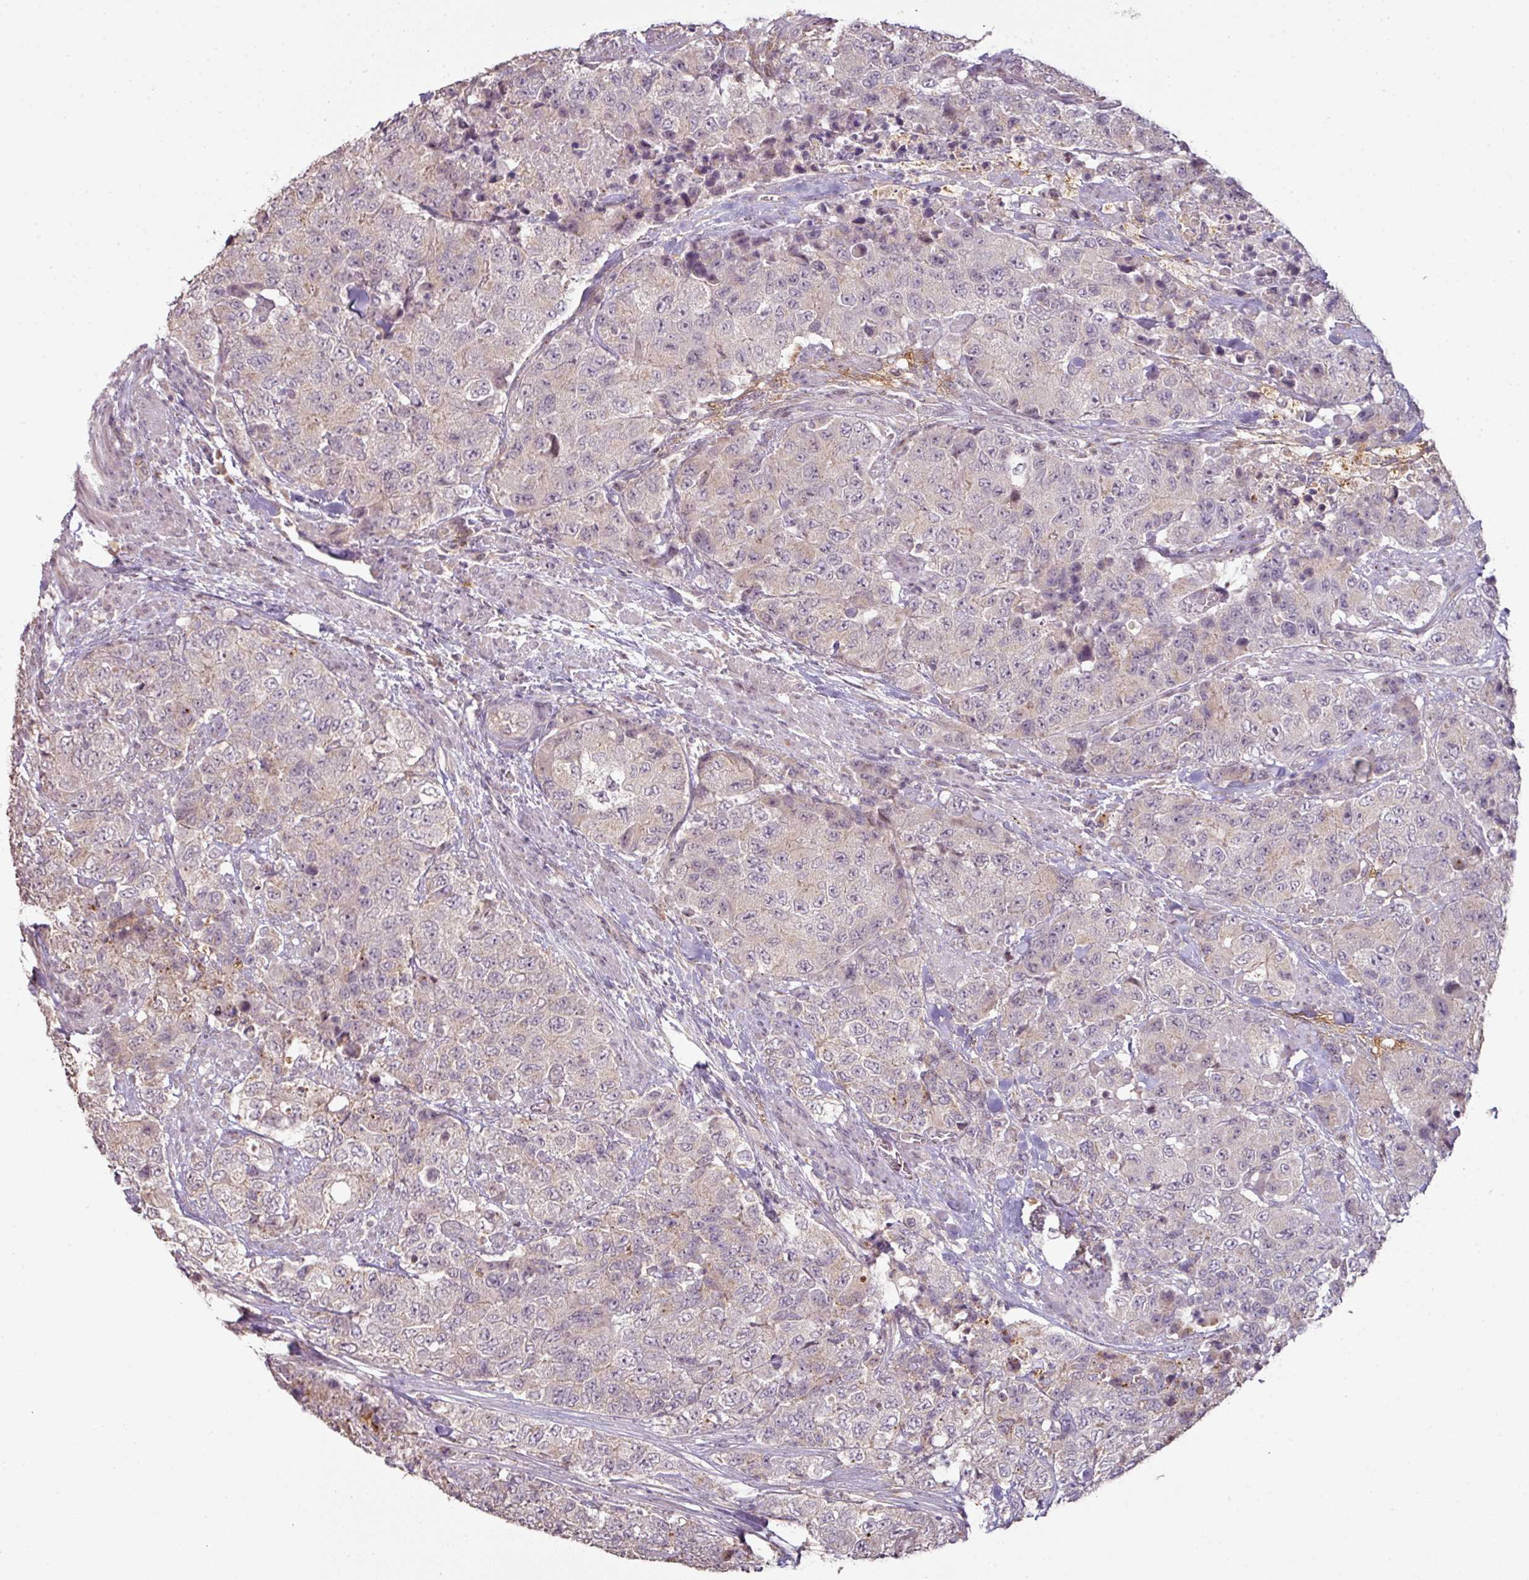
{"staining": {"intensity": "negative", "quantity": "none", "location": "none"}, "tissue": "urothelial cancer", "cell_type": "Tumor cells", "image_type": "cancer", "snomed": [{"axis": "morphology", "description": "Urothelial carcinoma, High grade"}, {"axis": "topography", "description": "Urinary bladder"}], "caption": "Human high-grade urothelial carcinoma stained for a protein using IHC exhibits no staining in tumor cells.", "gene": "CXCR5", "patient": {"sex": "female", "age": 78}}